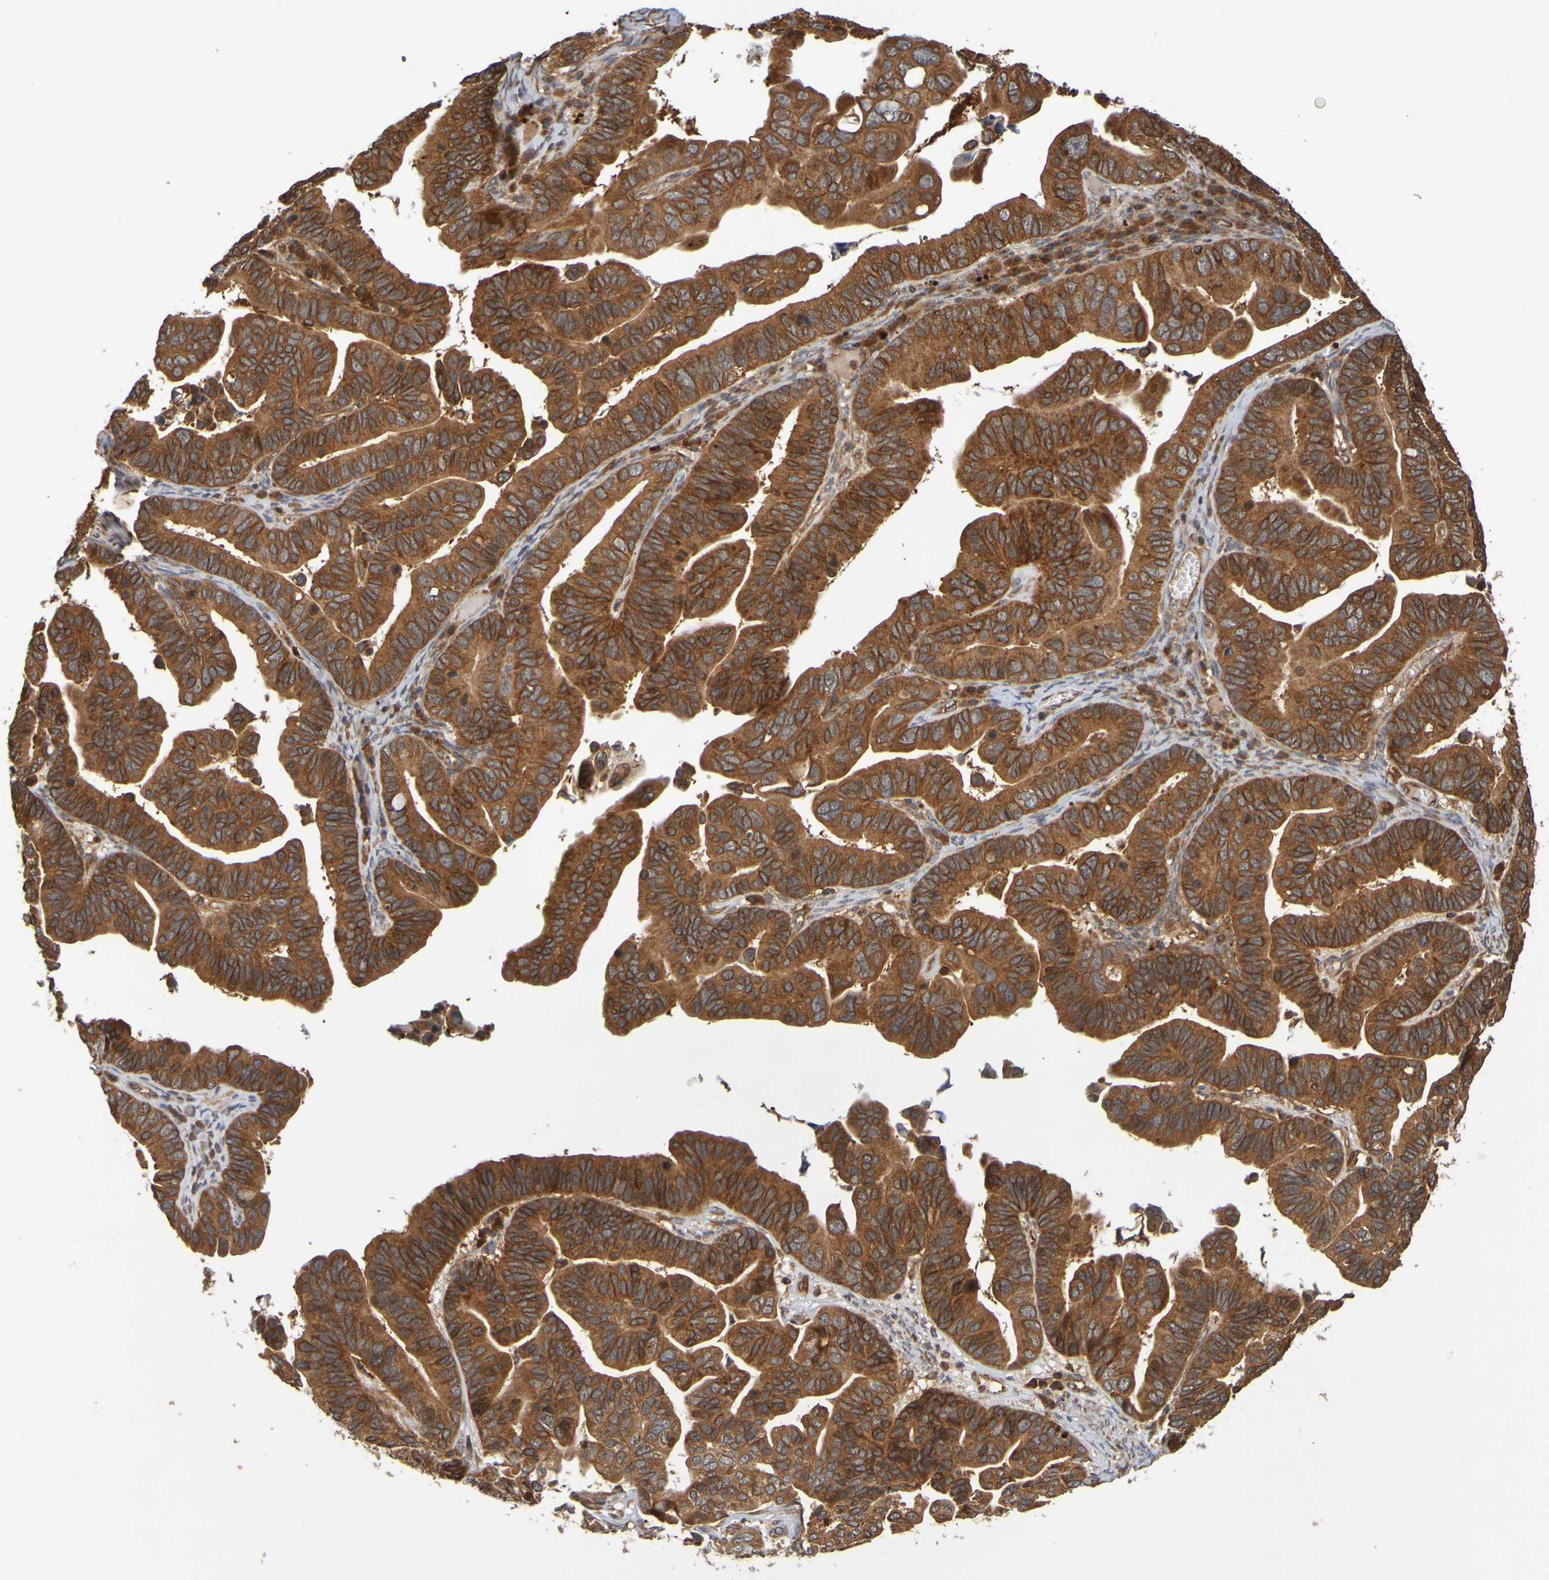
{"staining": {"intensity": "strong", "quantity": ">75%", "location": "cytoplasmic/membranous"}, "tissue": "ovarian cancer", "cell_type": "Tumor cells", "image_type": "cancer", "snomed": [{"axis": "morphology", "description": "Cystadenocarcinoma, serous, NOS"}, {"axis": "topography", "description": "Ovary"}], "caption": "Ovarian cancer (serous cystadenocarcinoma) was stained to show a protein in brown. There is high levels of strong cytoplasmic/membranous positivity in about >75% of tumor cells.", "gene": "OCRL", "patient": {"sex": "female", "age": 56}}